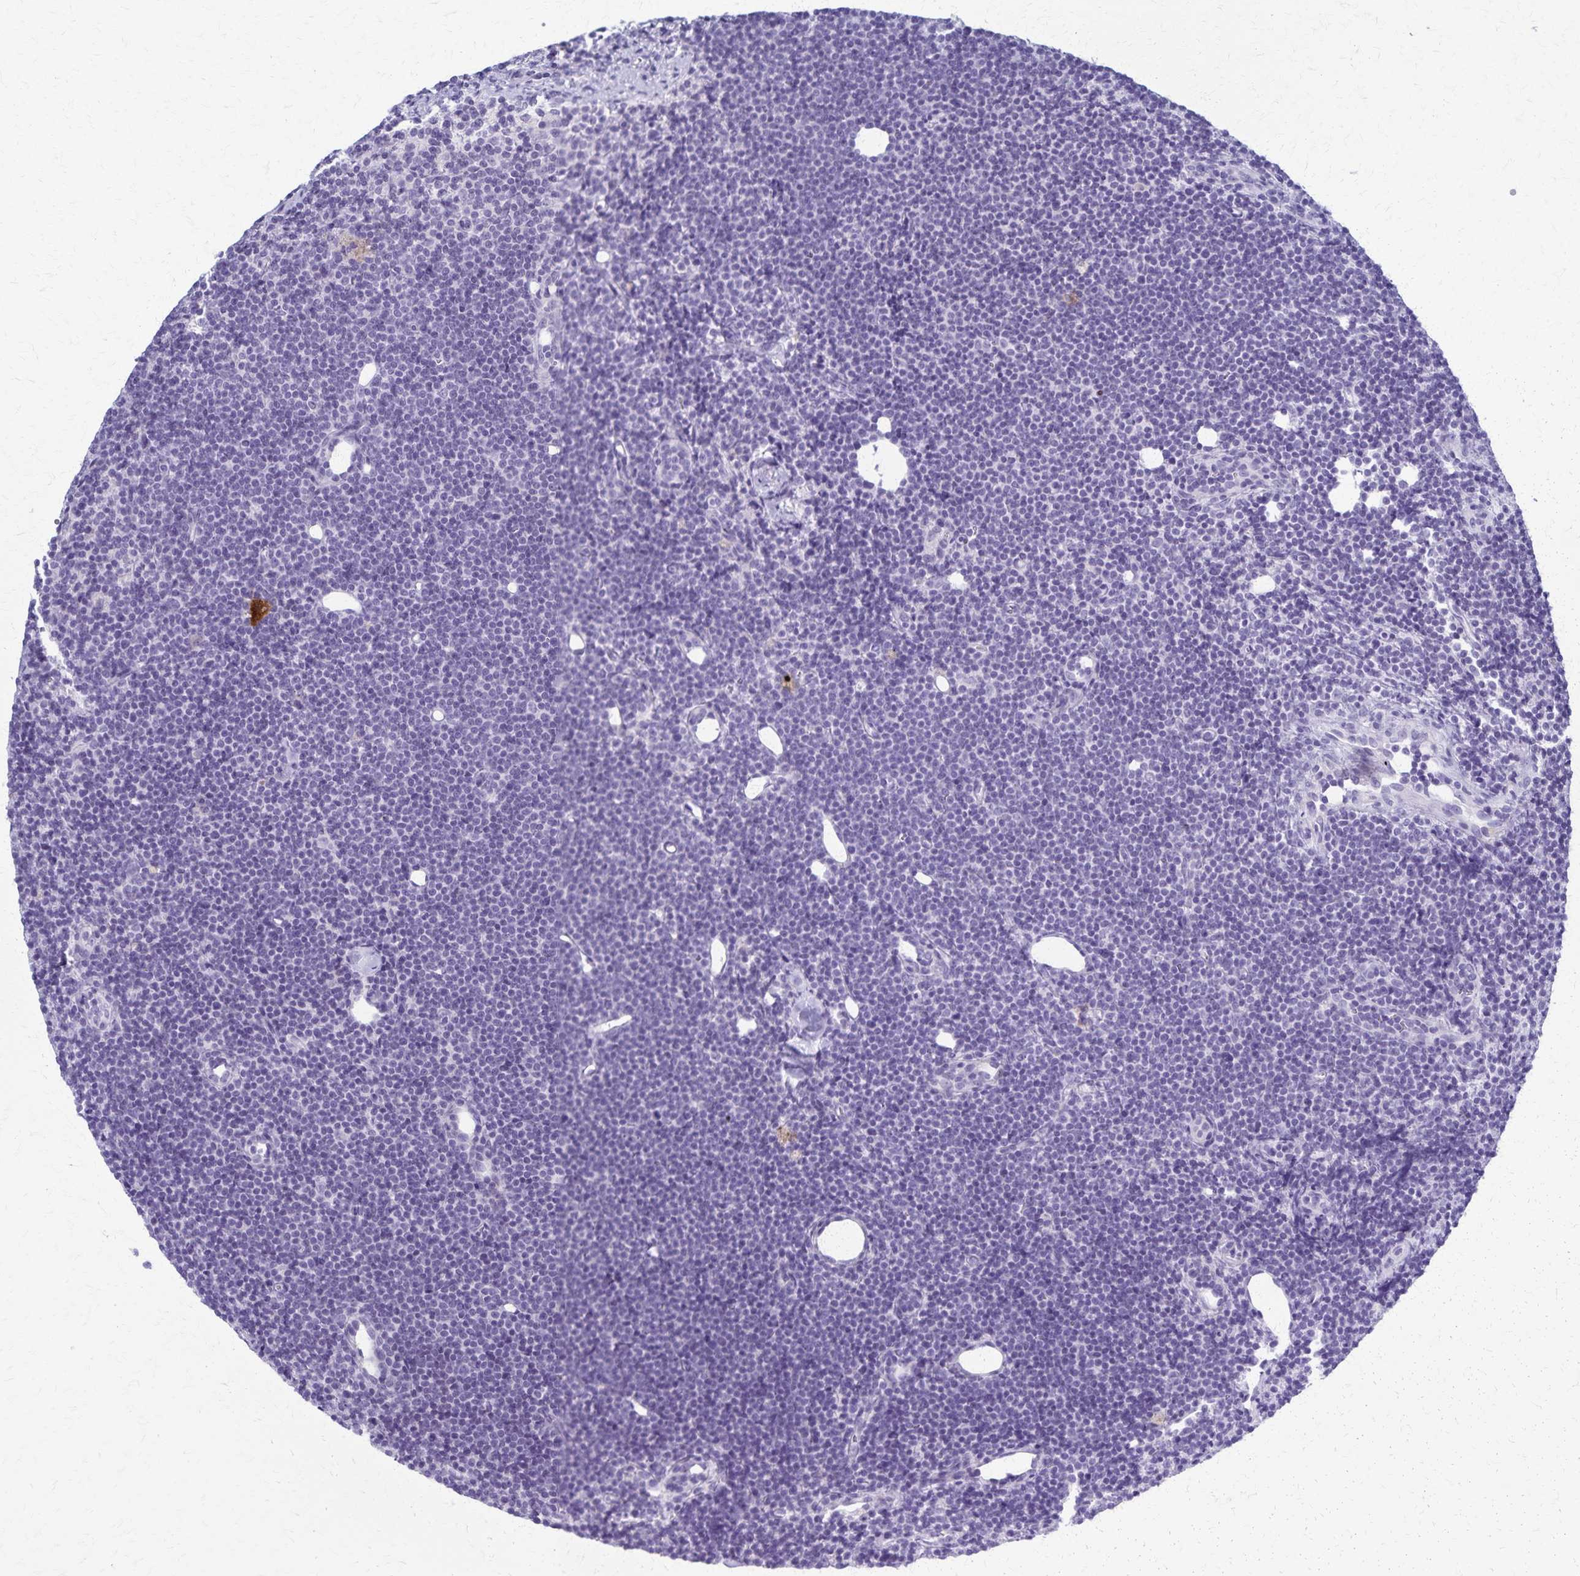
{"staining": {"intensity": "negative", "quantity": "none", "location": "none"}, "tissue": "lymphoma", "cell_type": "Tumor cells", "image_type": "cancer", "snomed": [{"axis": "morphology", "description": "Malignant lymphoma, non-Hodgkin's type, Low grade"}, {"axis": "topography", "description": "Lymph node"}], "caption": "DAB immunohistochemical staining of human malignant lymphoma, non-Hodgkin's type (low-grade) exhibits no significant positivity in tumor cells. (DAB (3,3'-diaminobenzidine) immunohistochemistry, high magnification).", "gene": "TMEM60", "patient": {"sex": "female", "age": 73}}